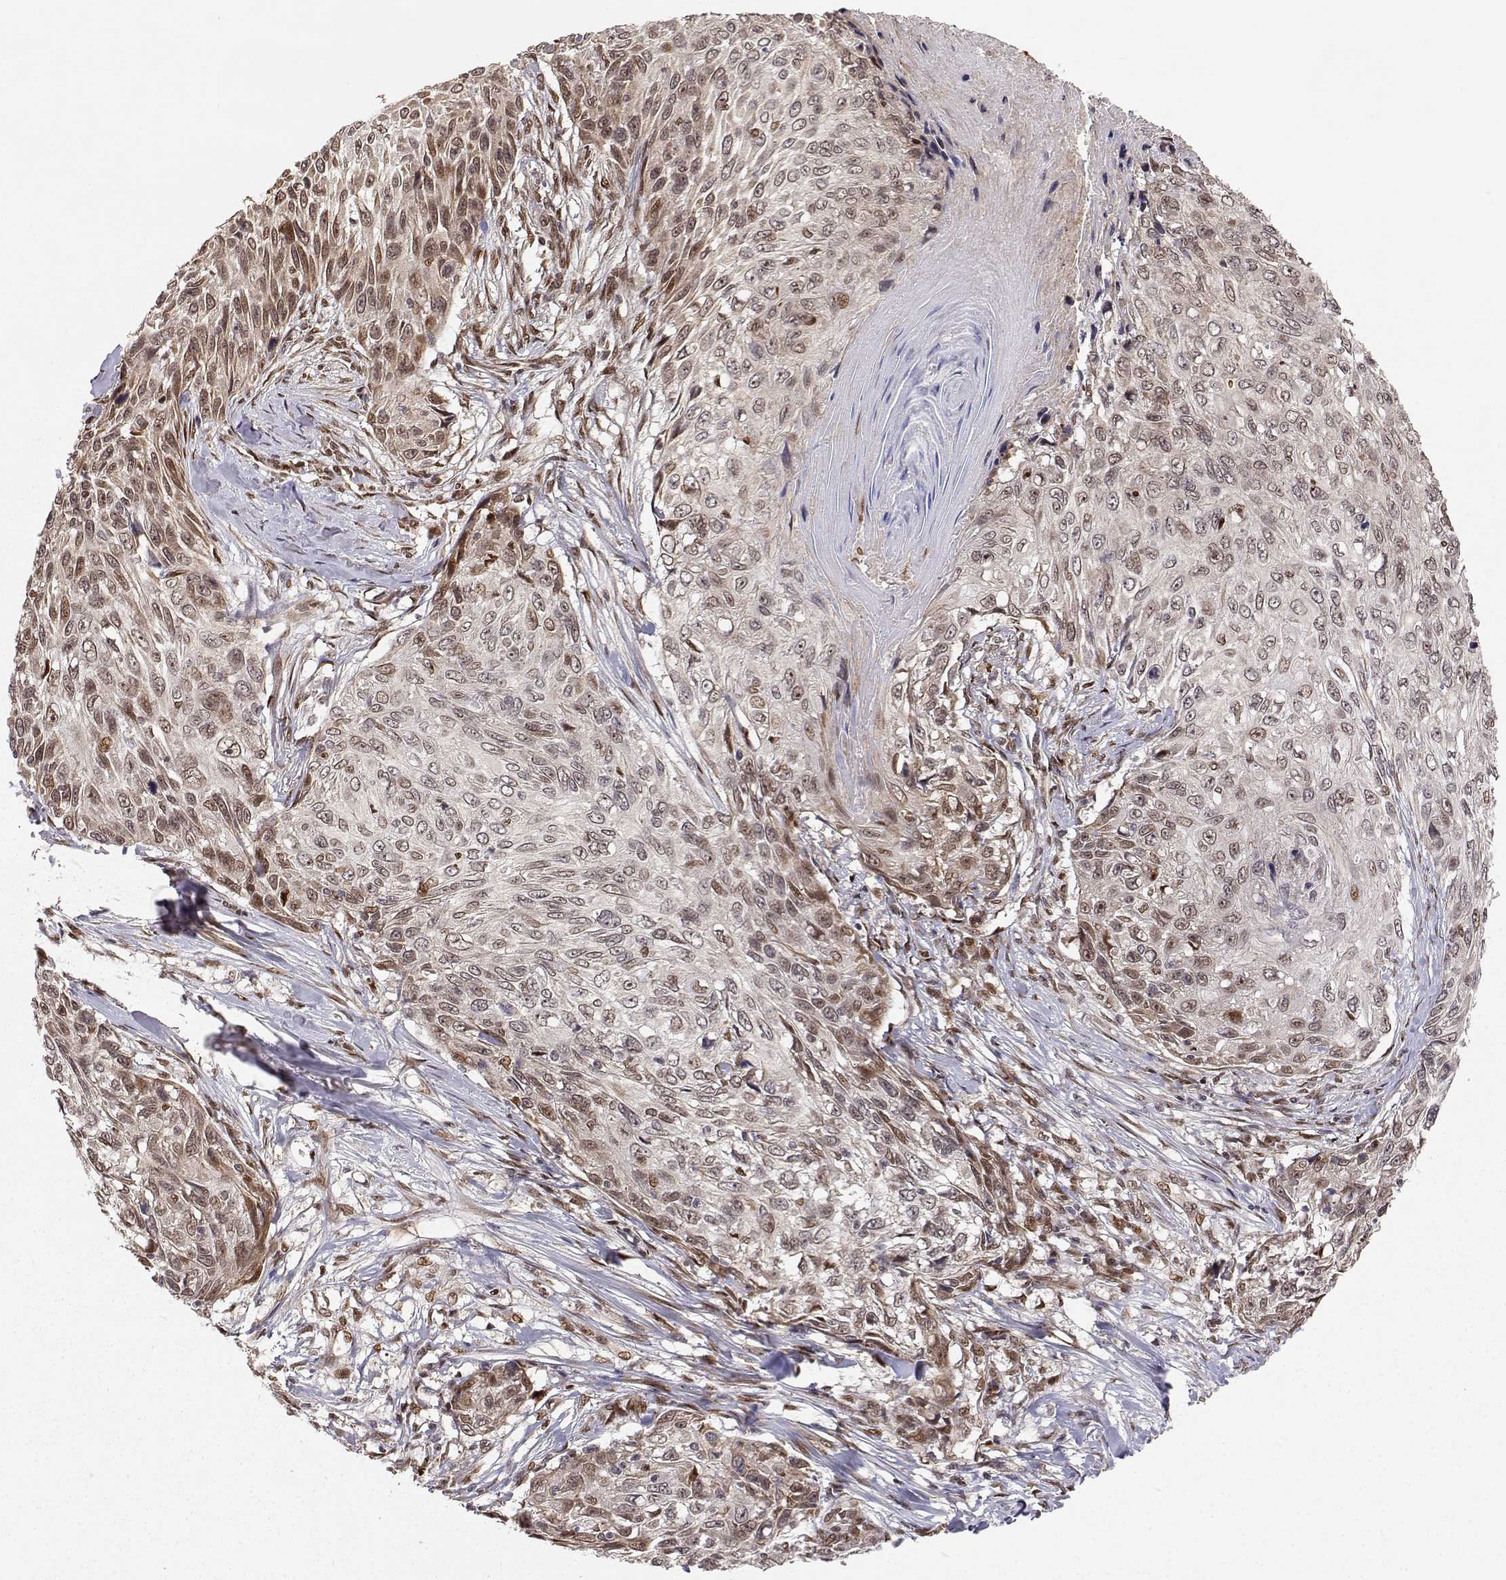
{"staining": {"intensity": "weak", "quantity": "<25%", "location": "cytoplasmic/membranous,nuclear"}, "tissue": "skin cancer", "cell_type": "Tumor cells", "image_type": "cancer", "snomed": [{"axis": "morphology", "description": "Squamous cell carcinoma, NOS"}, {"axis": "topography", "description": "Skin"}], "caption": "The immunohistochemistry image has no significant expression in tumor cells of skin squamous cell carcinoma tissue.", "gene": "BRCA1", "patient": {"sex": "male", "age": 92}}